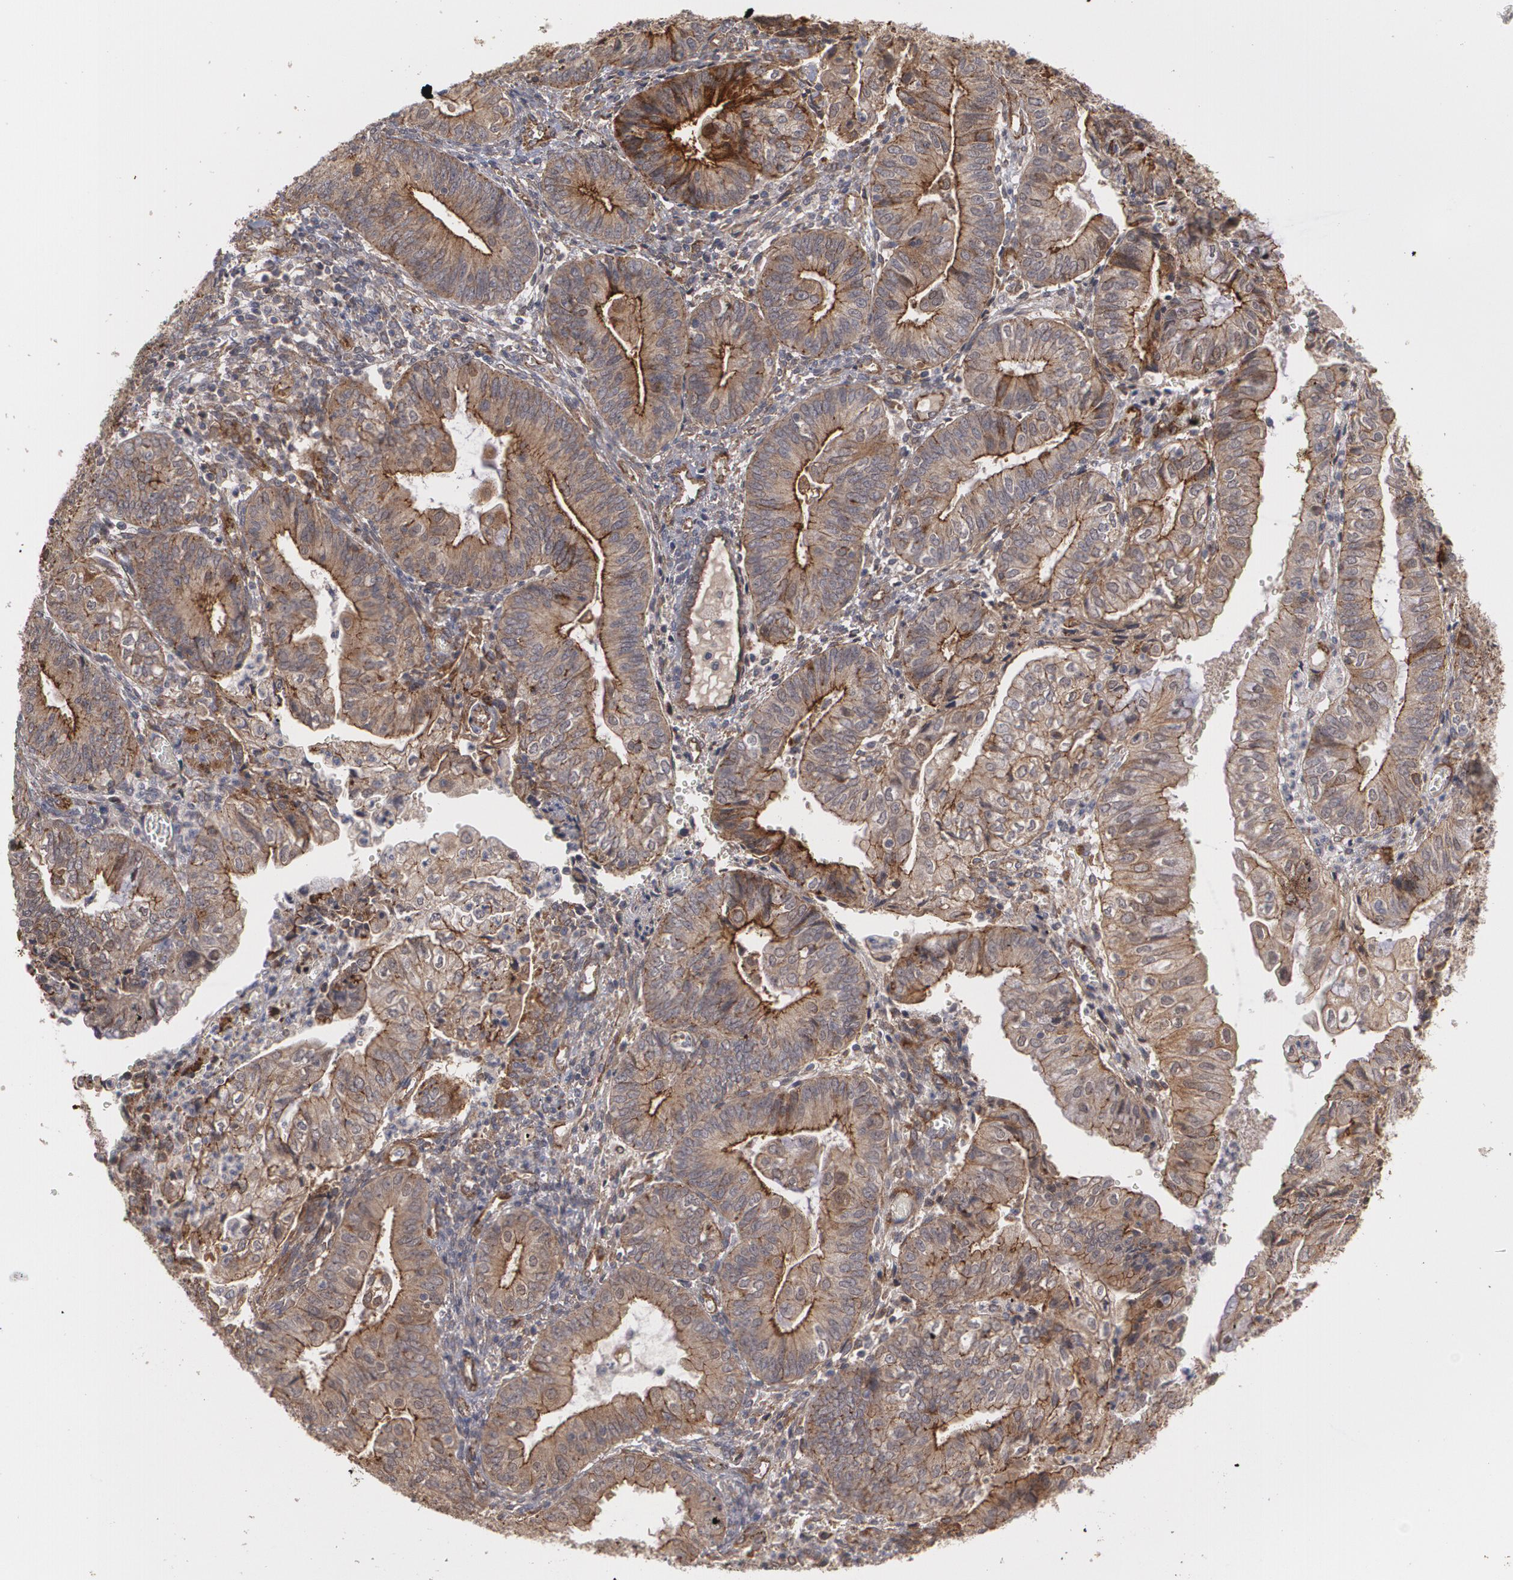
{"staining": {"intensity": "moderate", "quantity": ">75%", "location": "cytoplasmic/membranous"}, "tissue": "endometrial cancer", "cell_type": "Tumor cells", "image_type": "cancer", "snomed": [{"axis": "morphology", "description": "Adenocarcinoma, NOS"}, {"axis": "topography", "description": "Endometrium"}], "caption": "Brown immunohistochemical staining in endometrial cancer shows moderate cytoplasmic/membranous staining in approximately >75% of tumor cells. Nuclei are stained in blue.", "gene": "TJP1", "patient": {"sex": "female", "age": 55}}